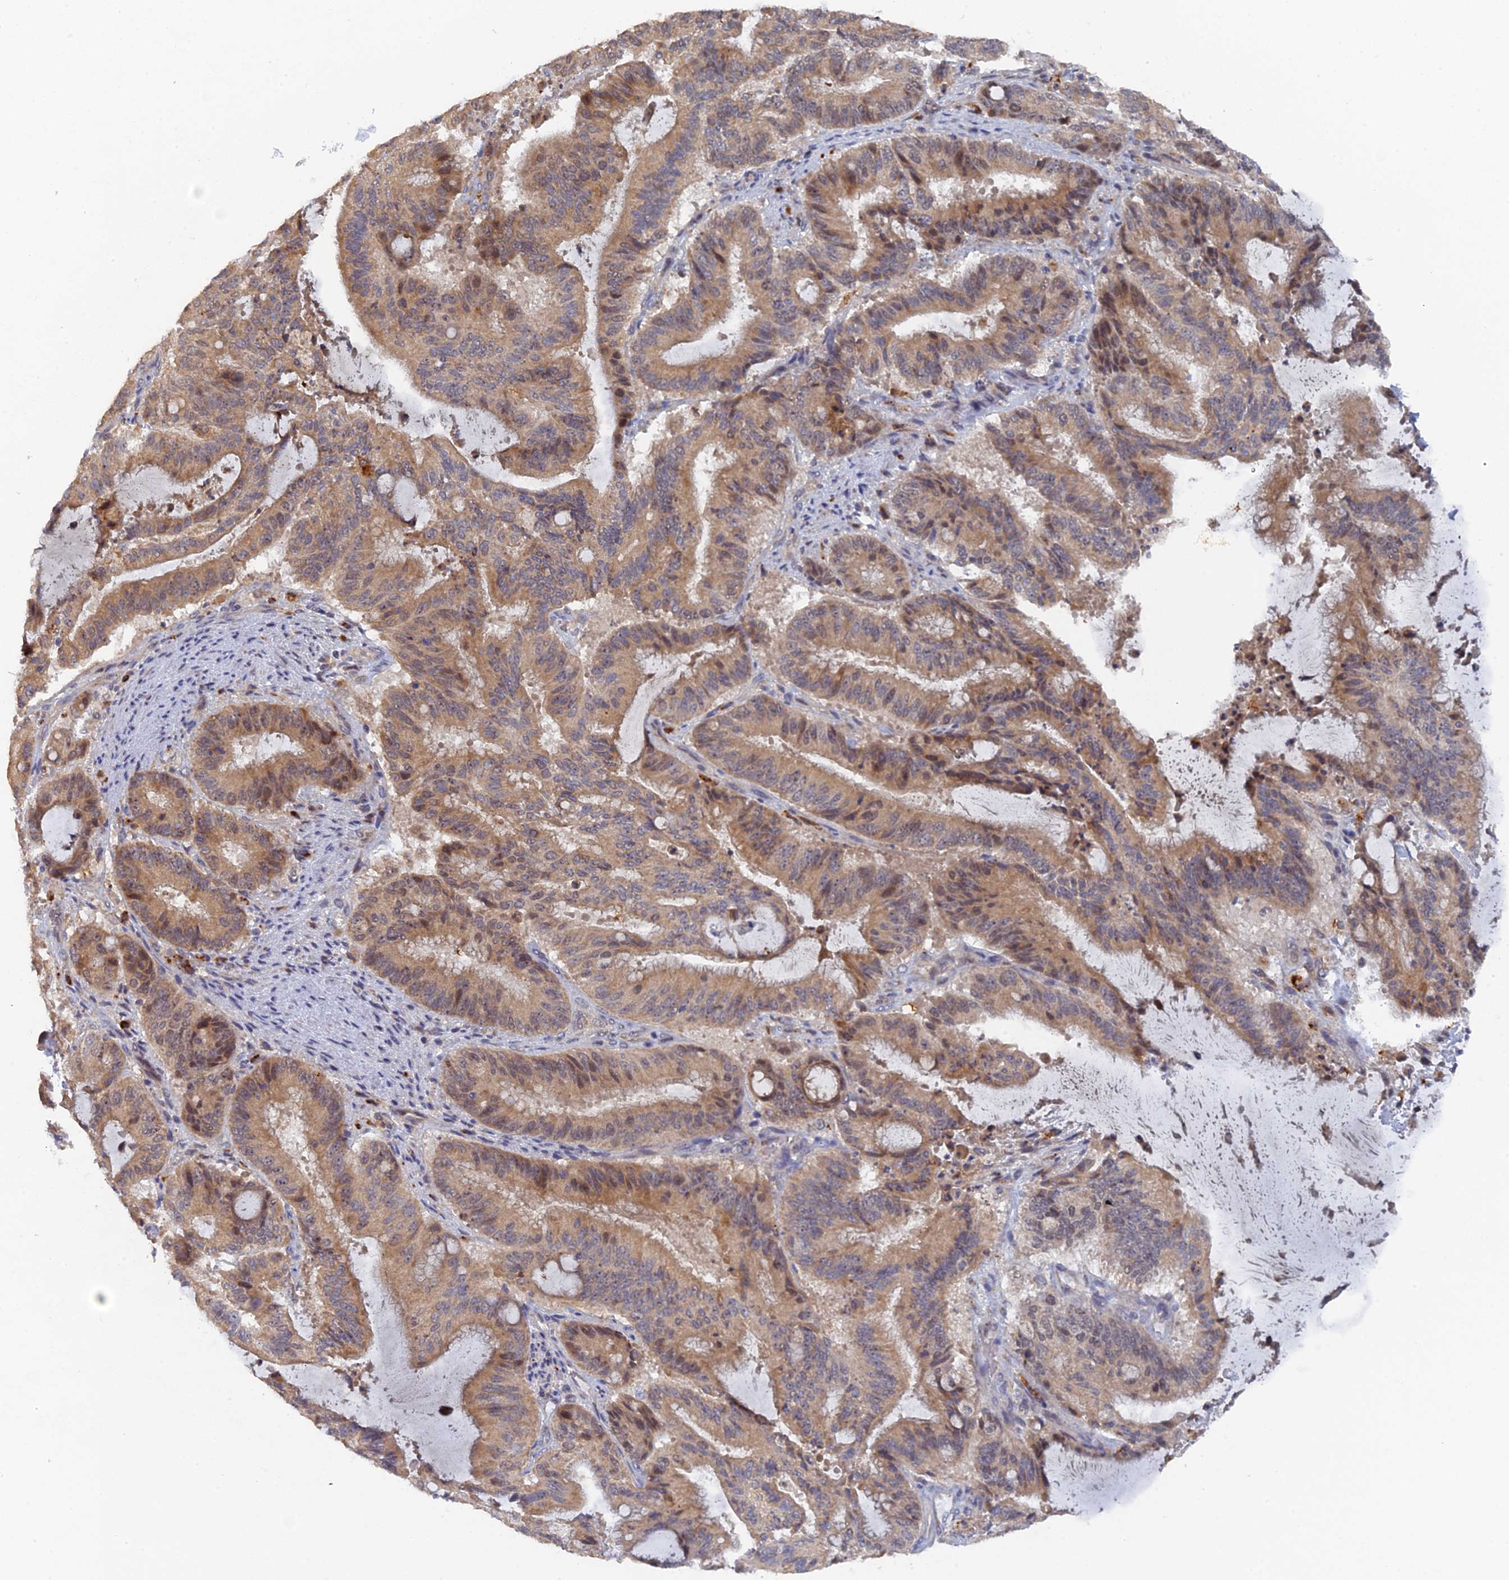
{"staining": {"intensity": "moderate", "quantity": ">75%", "location": "cytoplasmic/membranous,nuclear"}, "tissue": "liver cancer", "cell_type": "Tumor cells", "image_type": "cancer", "snomed": [{"axis": "morphology", "description": "Normal tissue, NOS"}, {"axis": "morphology", "description": "Cholangiocarcinoma"}, {"axis": "topography", "description": "Liver"}, {"axis": "topography", "description": "Peripheral nerve tissue"}], "caption": "Liver cancer (cholangiocarcinoma) stained for a protein (brown) exhibits moderate cytoplasmic/membranous and nuclear positive expression in about >75% of tumor cells.", "gene": "MIGA2", "patient": {"sex": "female", "age": 73}}